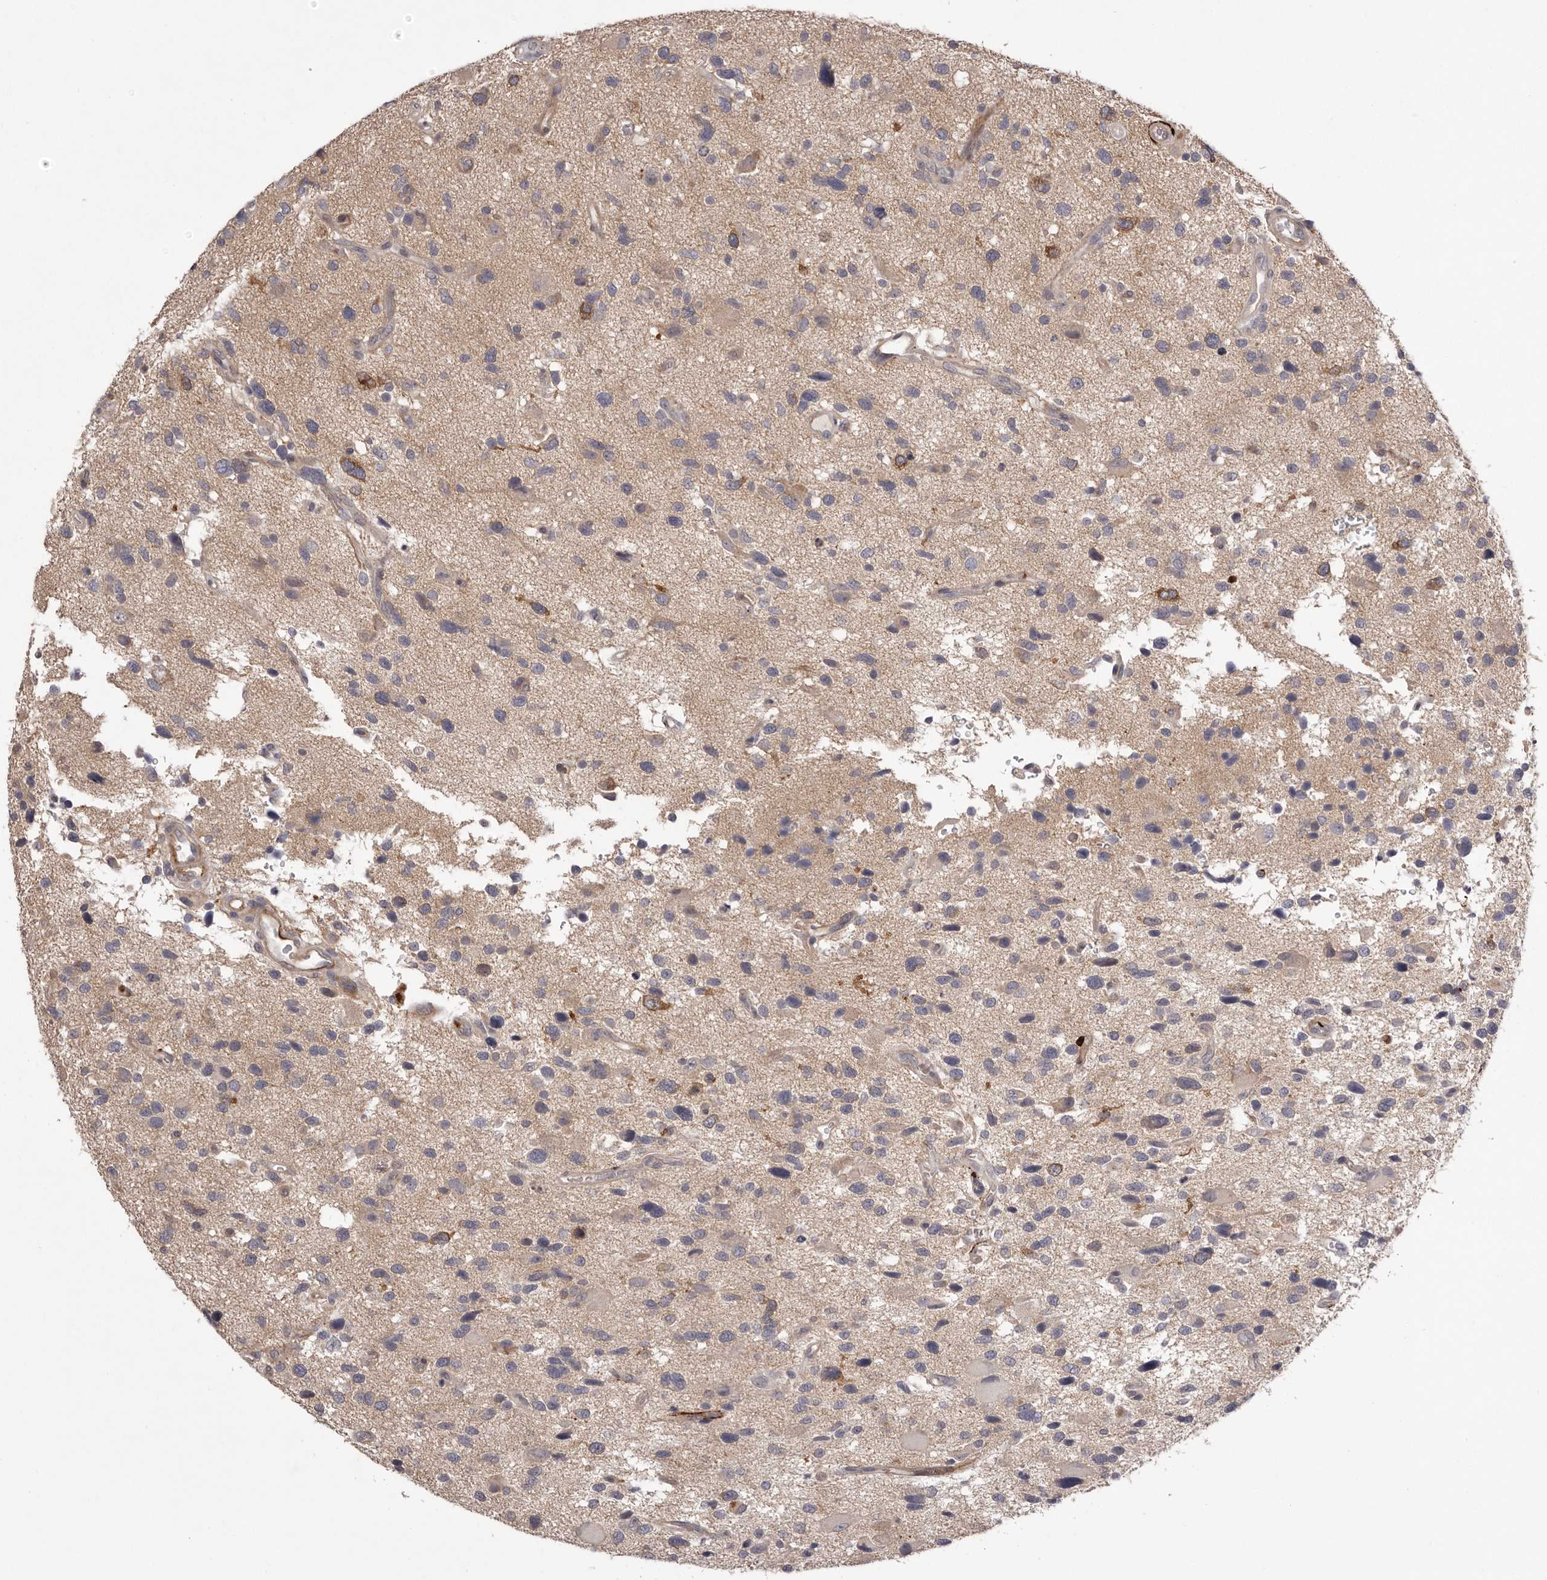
{"staining": {"intensity": "negative", "quantity": "none", "location": "none"}, "tissue": "glioma", "cell_type": "Tumor cells", "image_type": "cancer", "snomed": [{"axis": "morphology", "description": "Glioma, malignant, High grade"}, {"axis": "topography", "description": "Brain"}], "caption": "Protein analysis of glioma shows no significant positivity in tumor cells.", "gene": "PNRC1", "patient": {"sex": "male", "age": 33}}